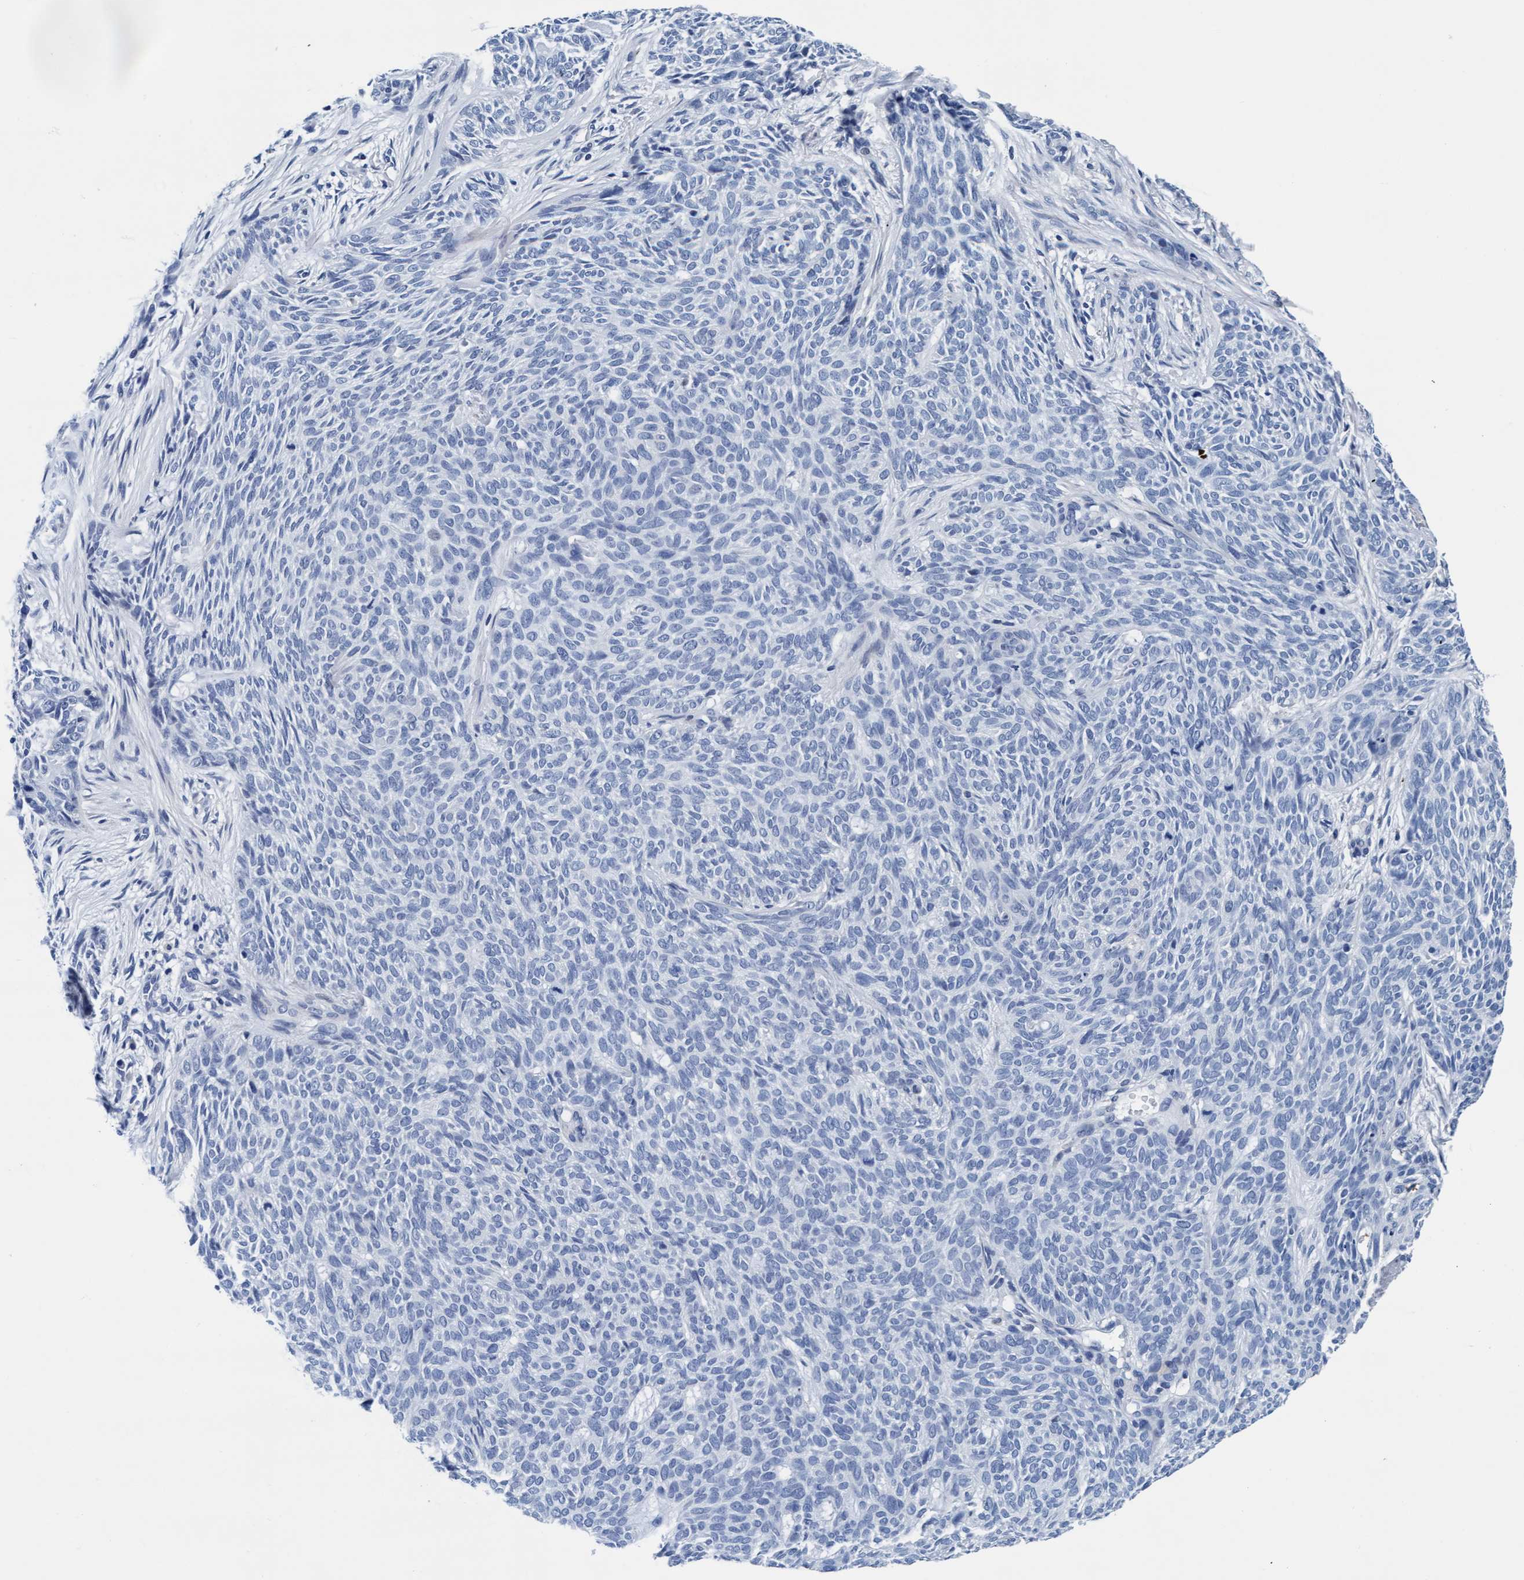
{"staining": {"intensity": "negative", "quantity": "none", "location": "none"}, "tissue": "skin cancer", "cell_type": "Tumor cells", "image_type": "cancer", "snomed": [{"axis": "morphology", "description": "Basal cell carcinoma"}, {"axis": "topography", "description": "Skin"}], "caption": "This is an IHC photomicrograph of skin basal cell carcinoma. There is no expression in tumor cells.", "gene": "ARSG", "patient": {"sex": "female", "age": 59}}